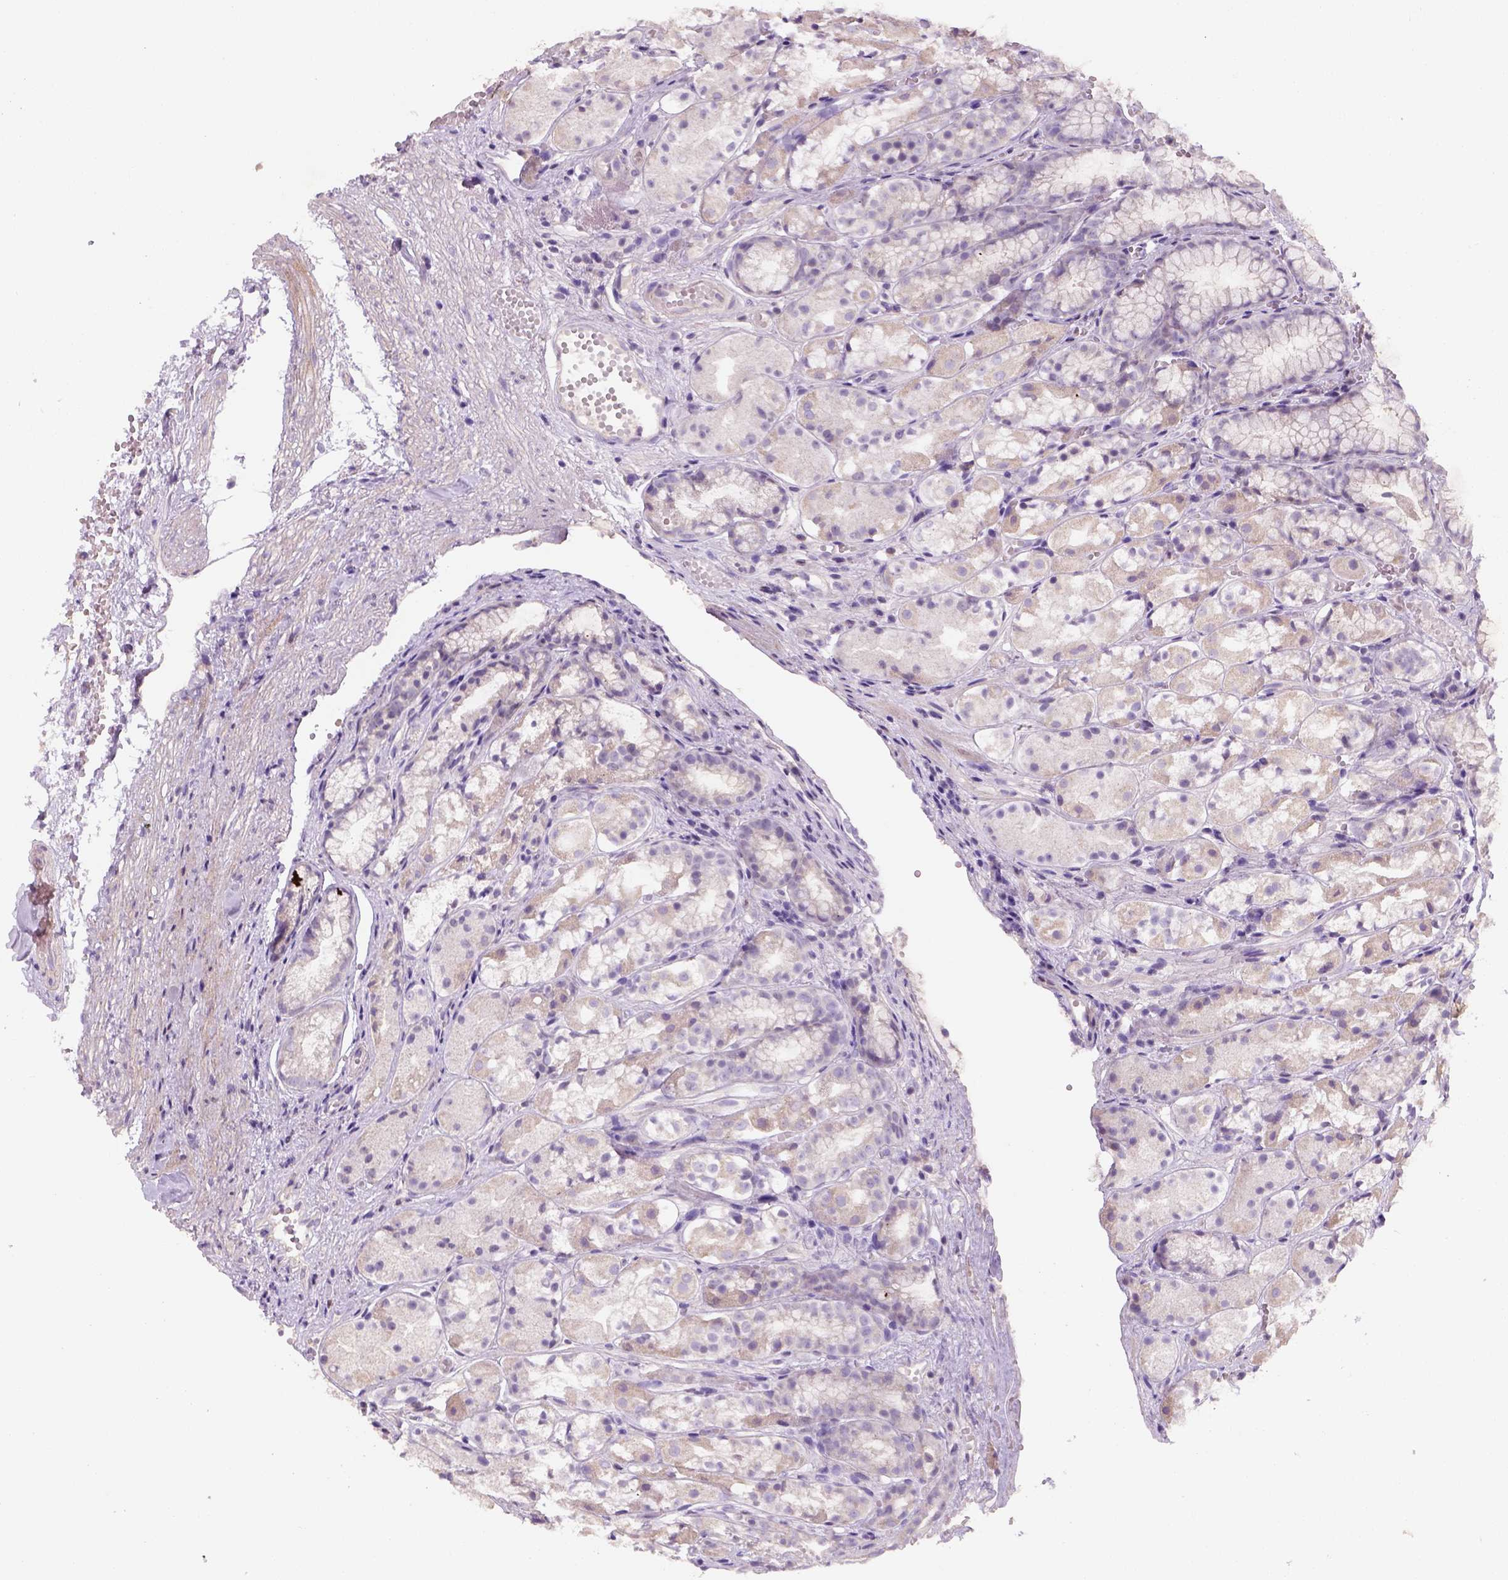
{"staining": {"intensity": "weak", "quantity": "<25%", "location": "cytoplasmic/membranous"}, "tissue": "stomach", "cell_type": "Glandular cells", "image_type": "normal", "snomed": [{"axis": "morphology", "description": "Normal tissue, NOS"}, {"axis": "topography", "description": "Stomach"}], "caption": "IHC photomicrograph of normal stomach: stomach stained with DAB (3,3'-diaminobenzidine) shows no significant protein positivity in glandular cells.", "gene": "NUDT6", "patient": {"sex": "male", "age": 70}}